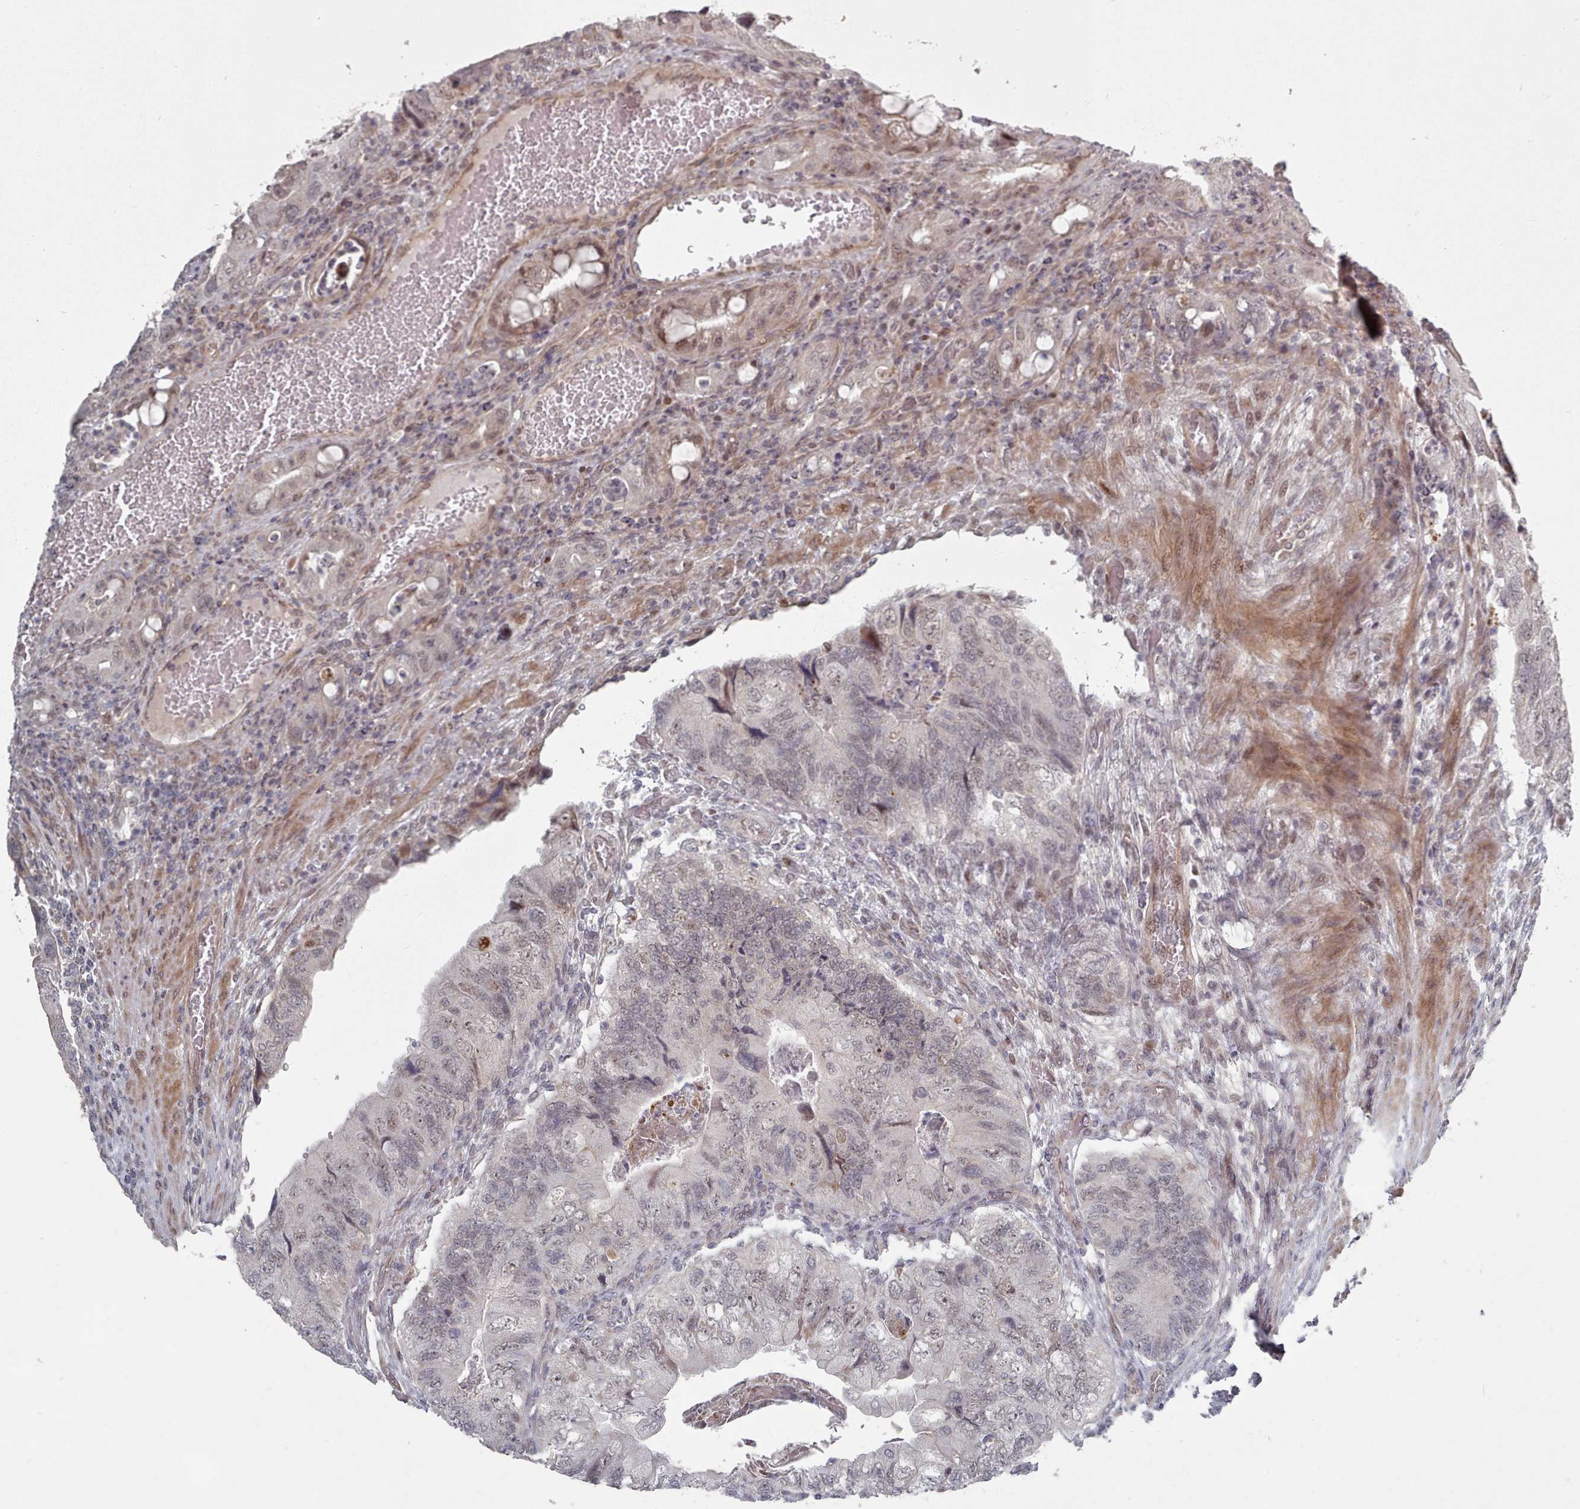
{"staining": {"intensity": "weak", "quantity": "<25%", "location": "nuclear"}, "tissue": "colorectal cancer", "cell_type": "Tumor cells", "image_type": "cancer", "snomed": [{"axis": "morphology", "description": "Adenocarcinoma, NOS"}, {"axis": "topography", "description": "Rectum"}], "caption": "IHC histopathology image of colorectal adenocarcinoma stained for a protein (brown), which shows no positivity in tumor cells.", "gene": "CPSF4", "patient": {"sex": "male", "age": 63}}